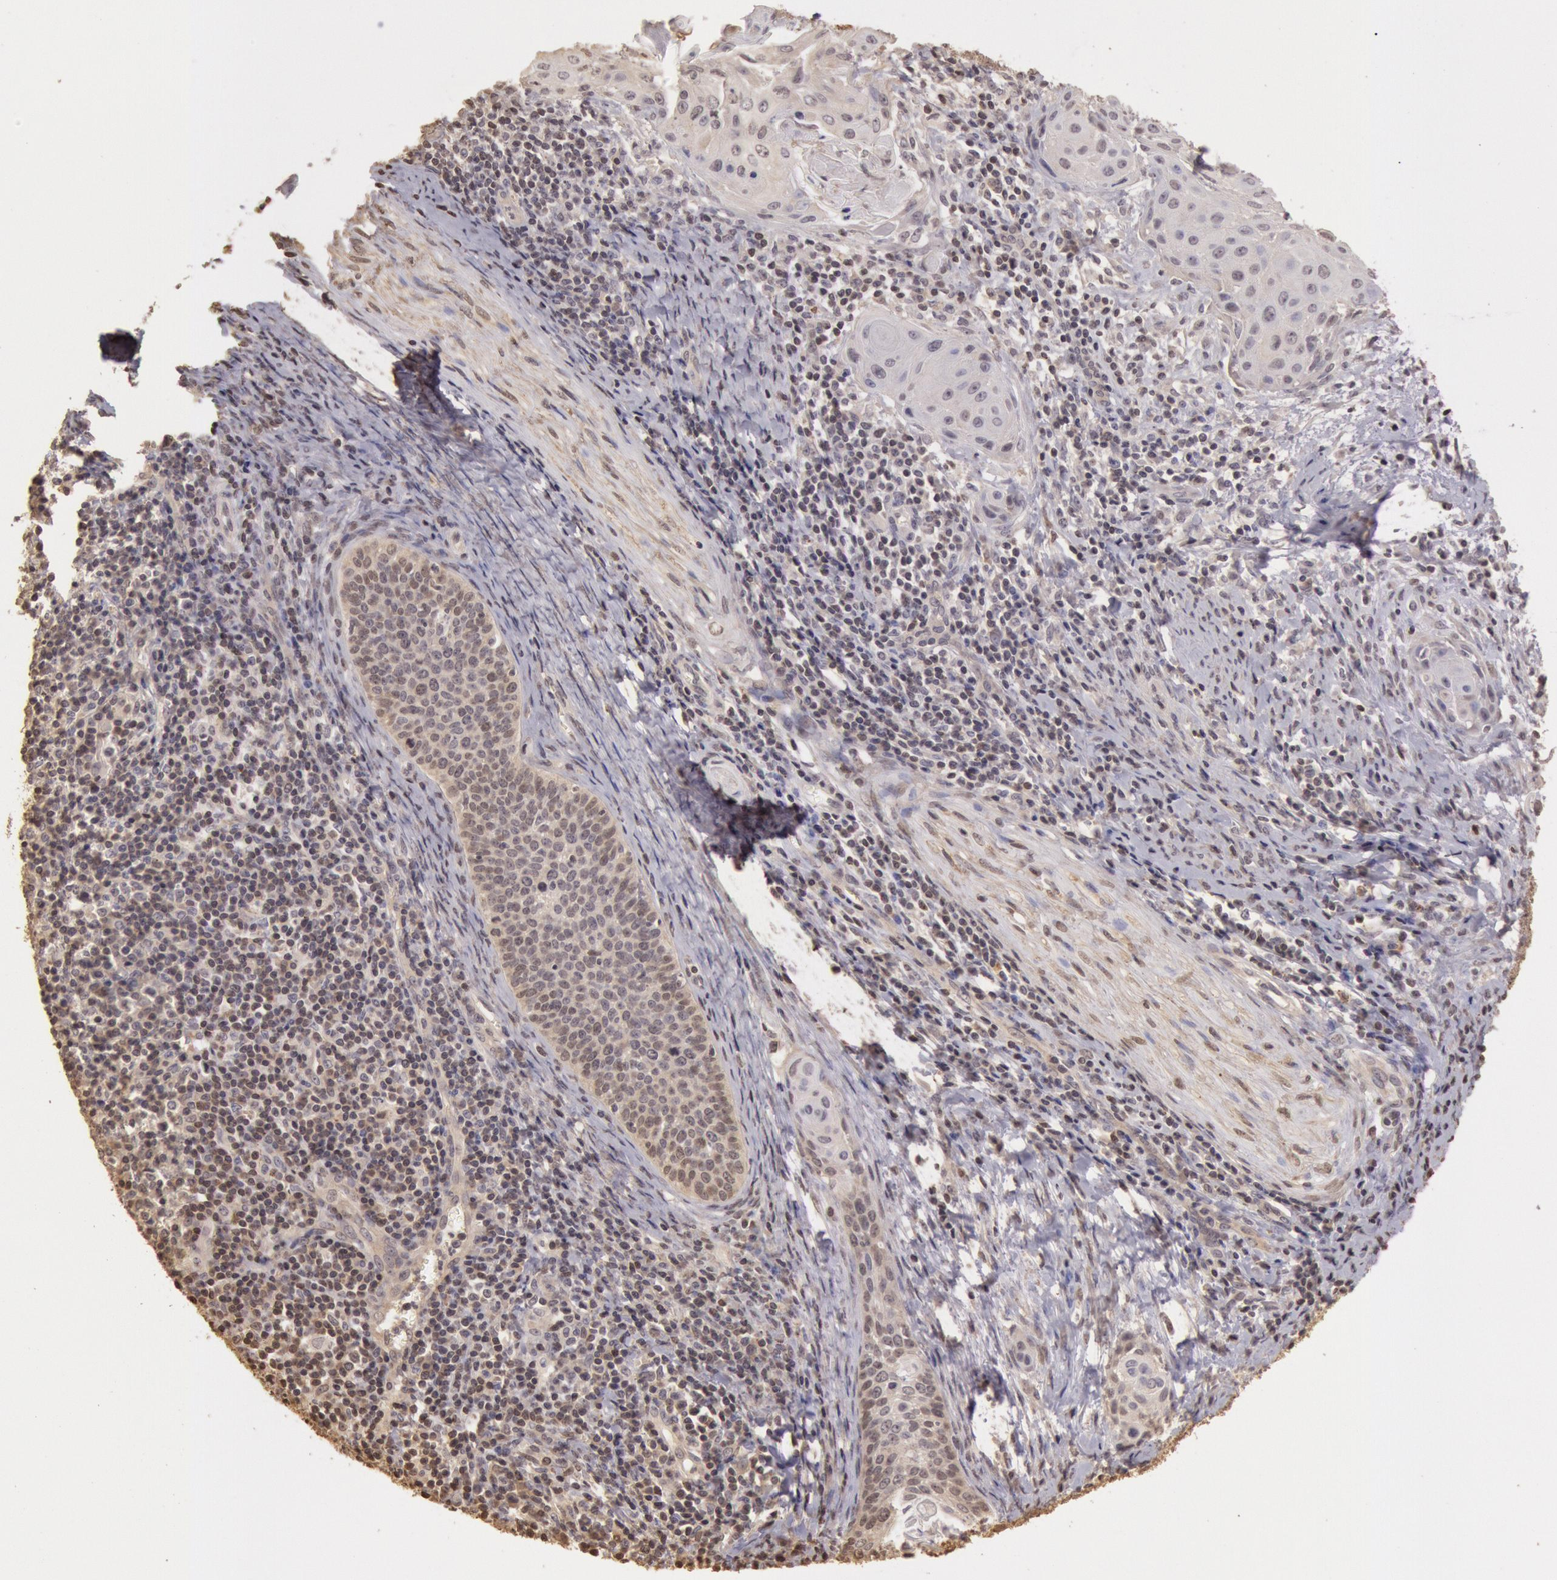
{"staining": {"intensity": "weak", "quantity": "<25%", "location": "cytoplasmic/membranous,nuclear"}, "tissue": "cervical cancer", "cell_type": "Tumor cells", "image_type": "cancer", "snomed": [{"axis": "morphology", "description": "Squamous cell carcinoma, NOS"}, {"axis": "topography", "description": "Cervix"}], "caption": "Tumor cells are negative for brown protein staining in cervical cancer (squamous cell carcinoma).", "gene": "SOD1", "patient": {"sex": "female", "age": 33}}